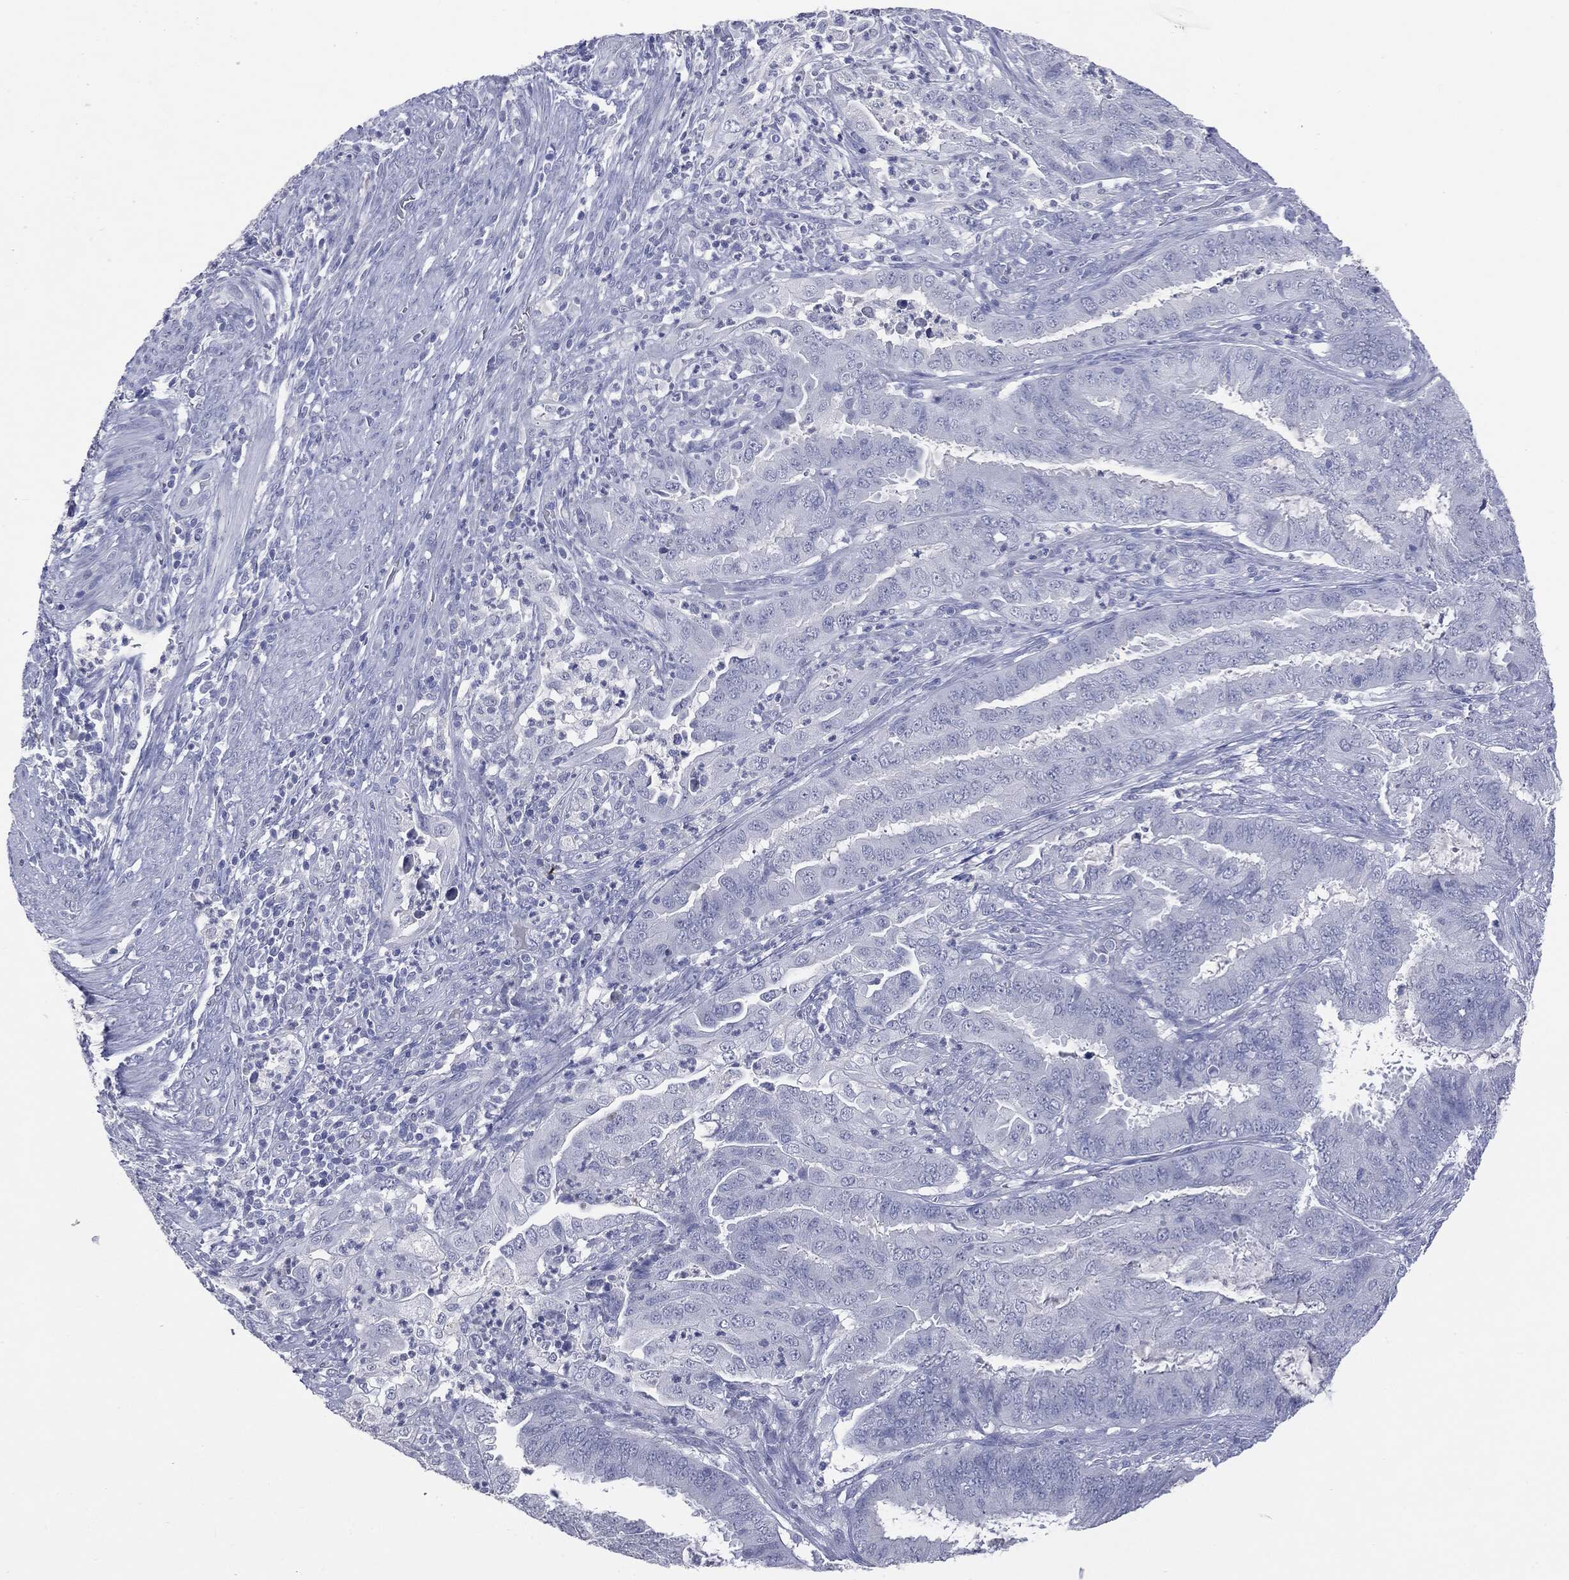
{"staining": {"intensity": "negative", "quantity": "none", "location": "none"}, "tissue": "endometrial cancer", "cell_type": "Tumor cells", "image_type": "cancer", "snomed": [{"axis": "morphology", "description": "Adenocarcinoma, NOS"}, {"axis": "topography", "description": "Endometrium"}], "caption": "Endometrial cancer stained for a protein using IHC reveals no staining tumor cells.", "gene": "TSHB", "patient": {"sex": "female", "age": 51}}